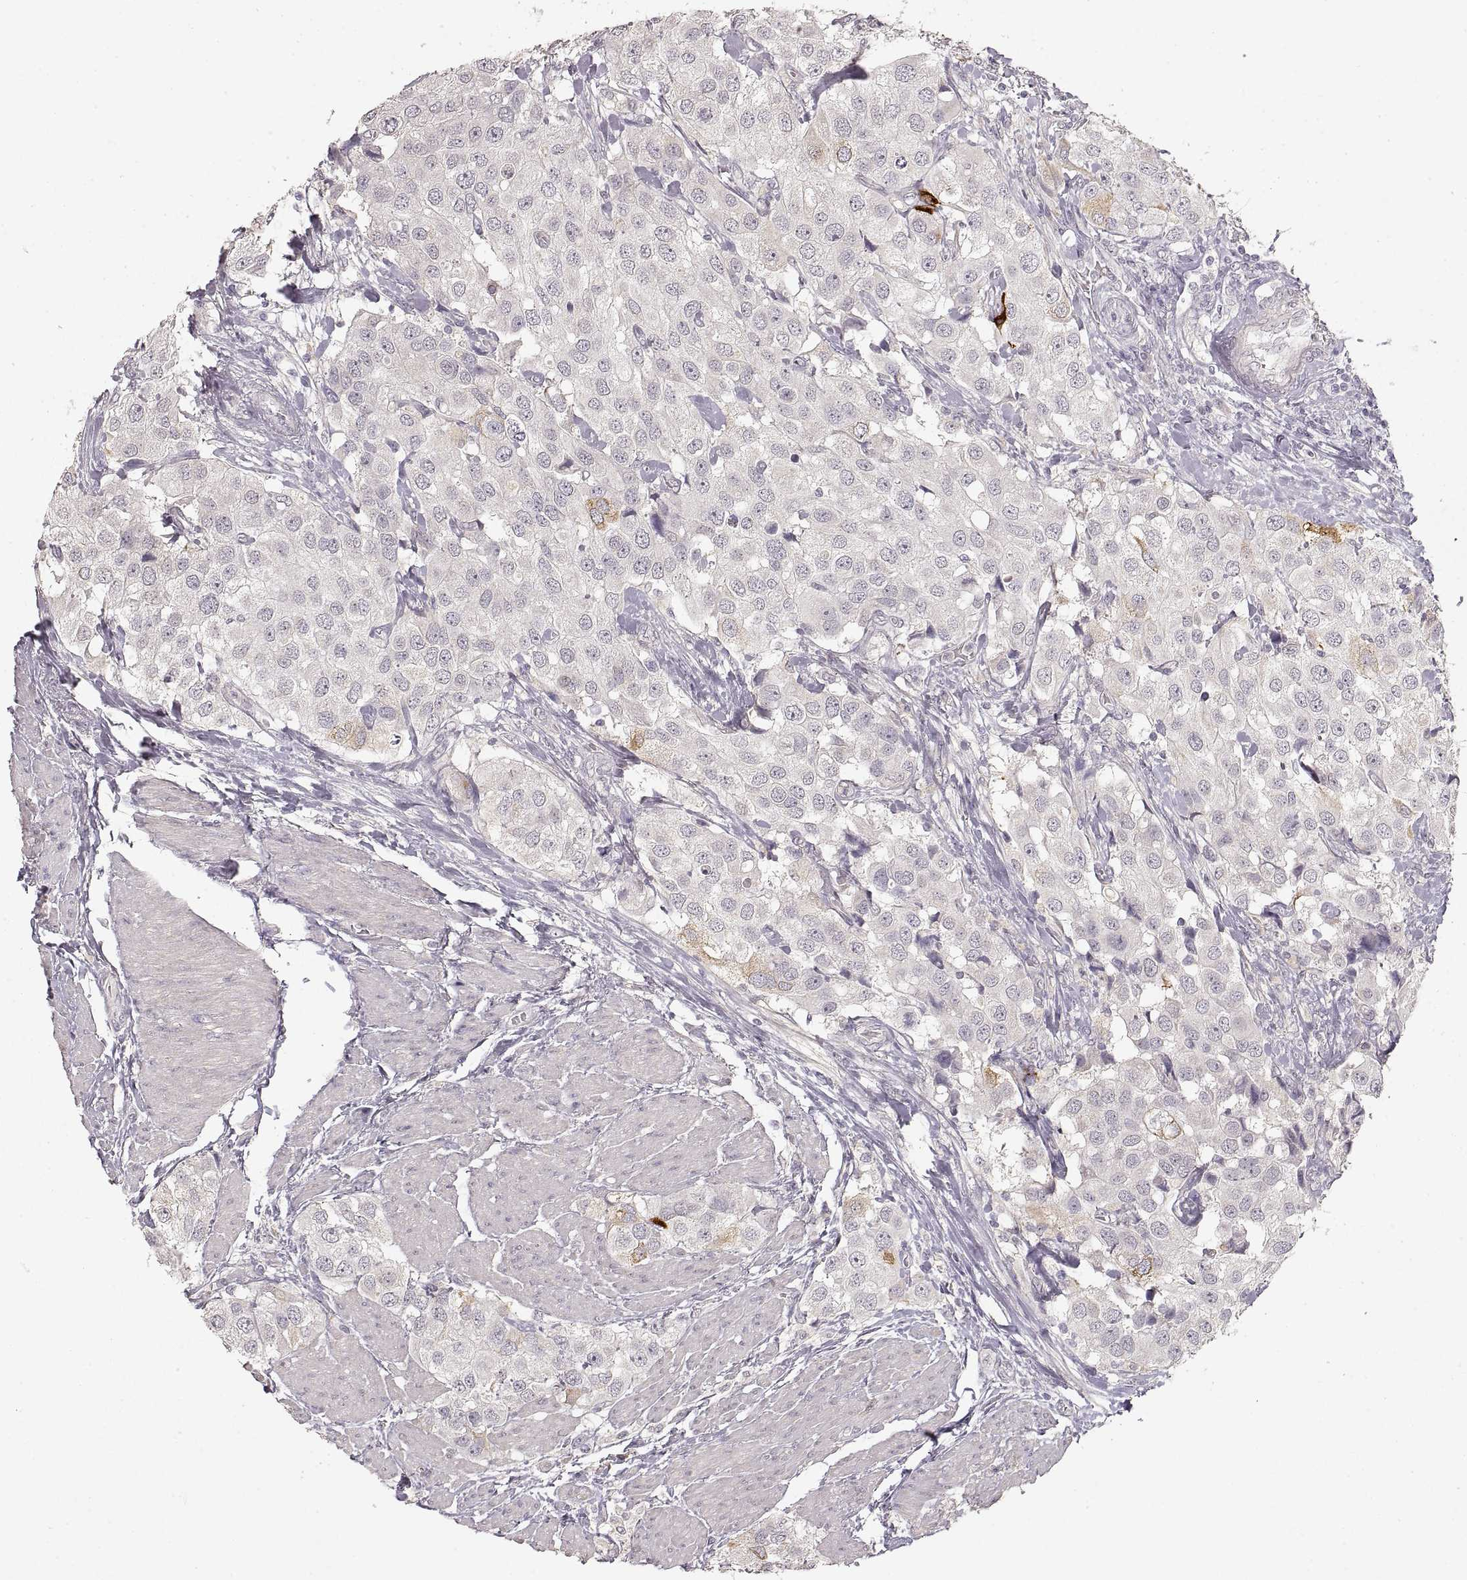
{"staining": {"intensity": "weak", "quantity": "<25%", "location": "cytoplasmic/membranous"}, "tissue": "urothelial cancer", "cell_type": "Tumor cells", "image_type": "cancer", "snomed": [{"axis": "morphology", "description": "Urothelial carcinoma, High grade"}, {"axis": "topography", "description": "Urinary bladder"}], "caption": "Immunohistochemistry of urothelial cancer shows no positivity in tumor cells.", "gene": "LAMC2", "patient": {"sex": "female", "age": 64}}